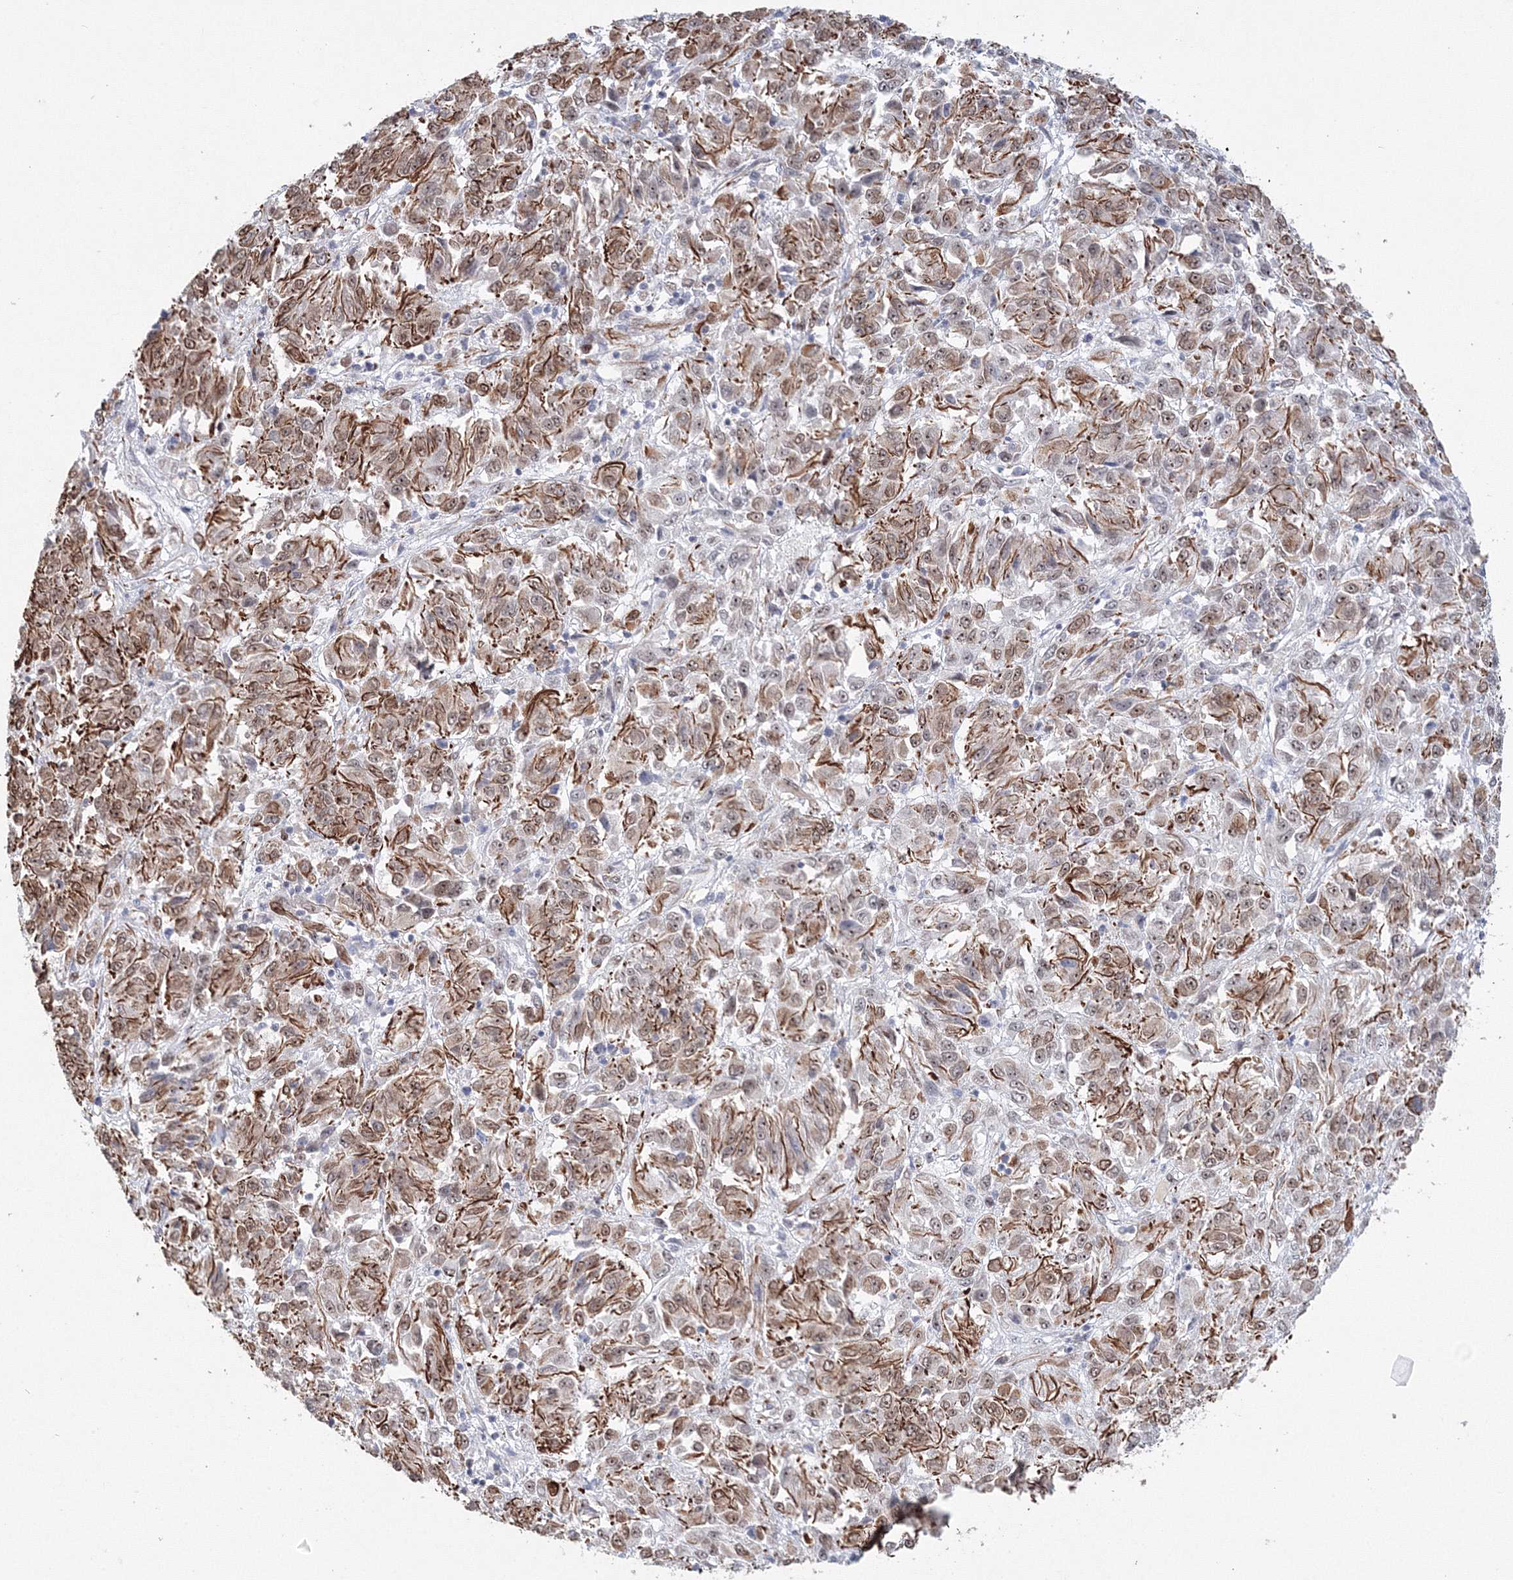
{"staining": {"intensity": "moderate", "quantity": ">75%", "location": "cytoplasmic/membranous,nuclear"}, "tissue": "melanoma", "cell_type": "Tumor cells", "image_type": "cancer", "snomed": [{"axis": "morphology", "description": "Malignant melanoma, Metastatic site"}, {"axis": "topography", "description": "Lung"}], "caption": "A histopathology image showing moderate cytoplasmic/membranous and nuclear staining in approximately >75% of tumor cells in melanoma, as visualized by brown immunohistochemical staining.", "gene": "SIRT7", "patient": {"sex": "male", "age": 64}}